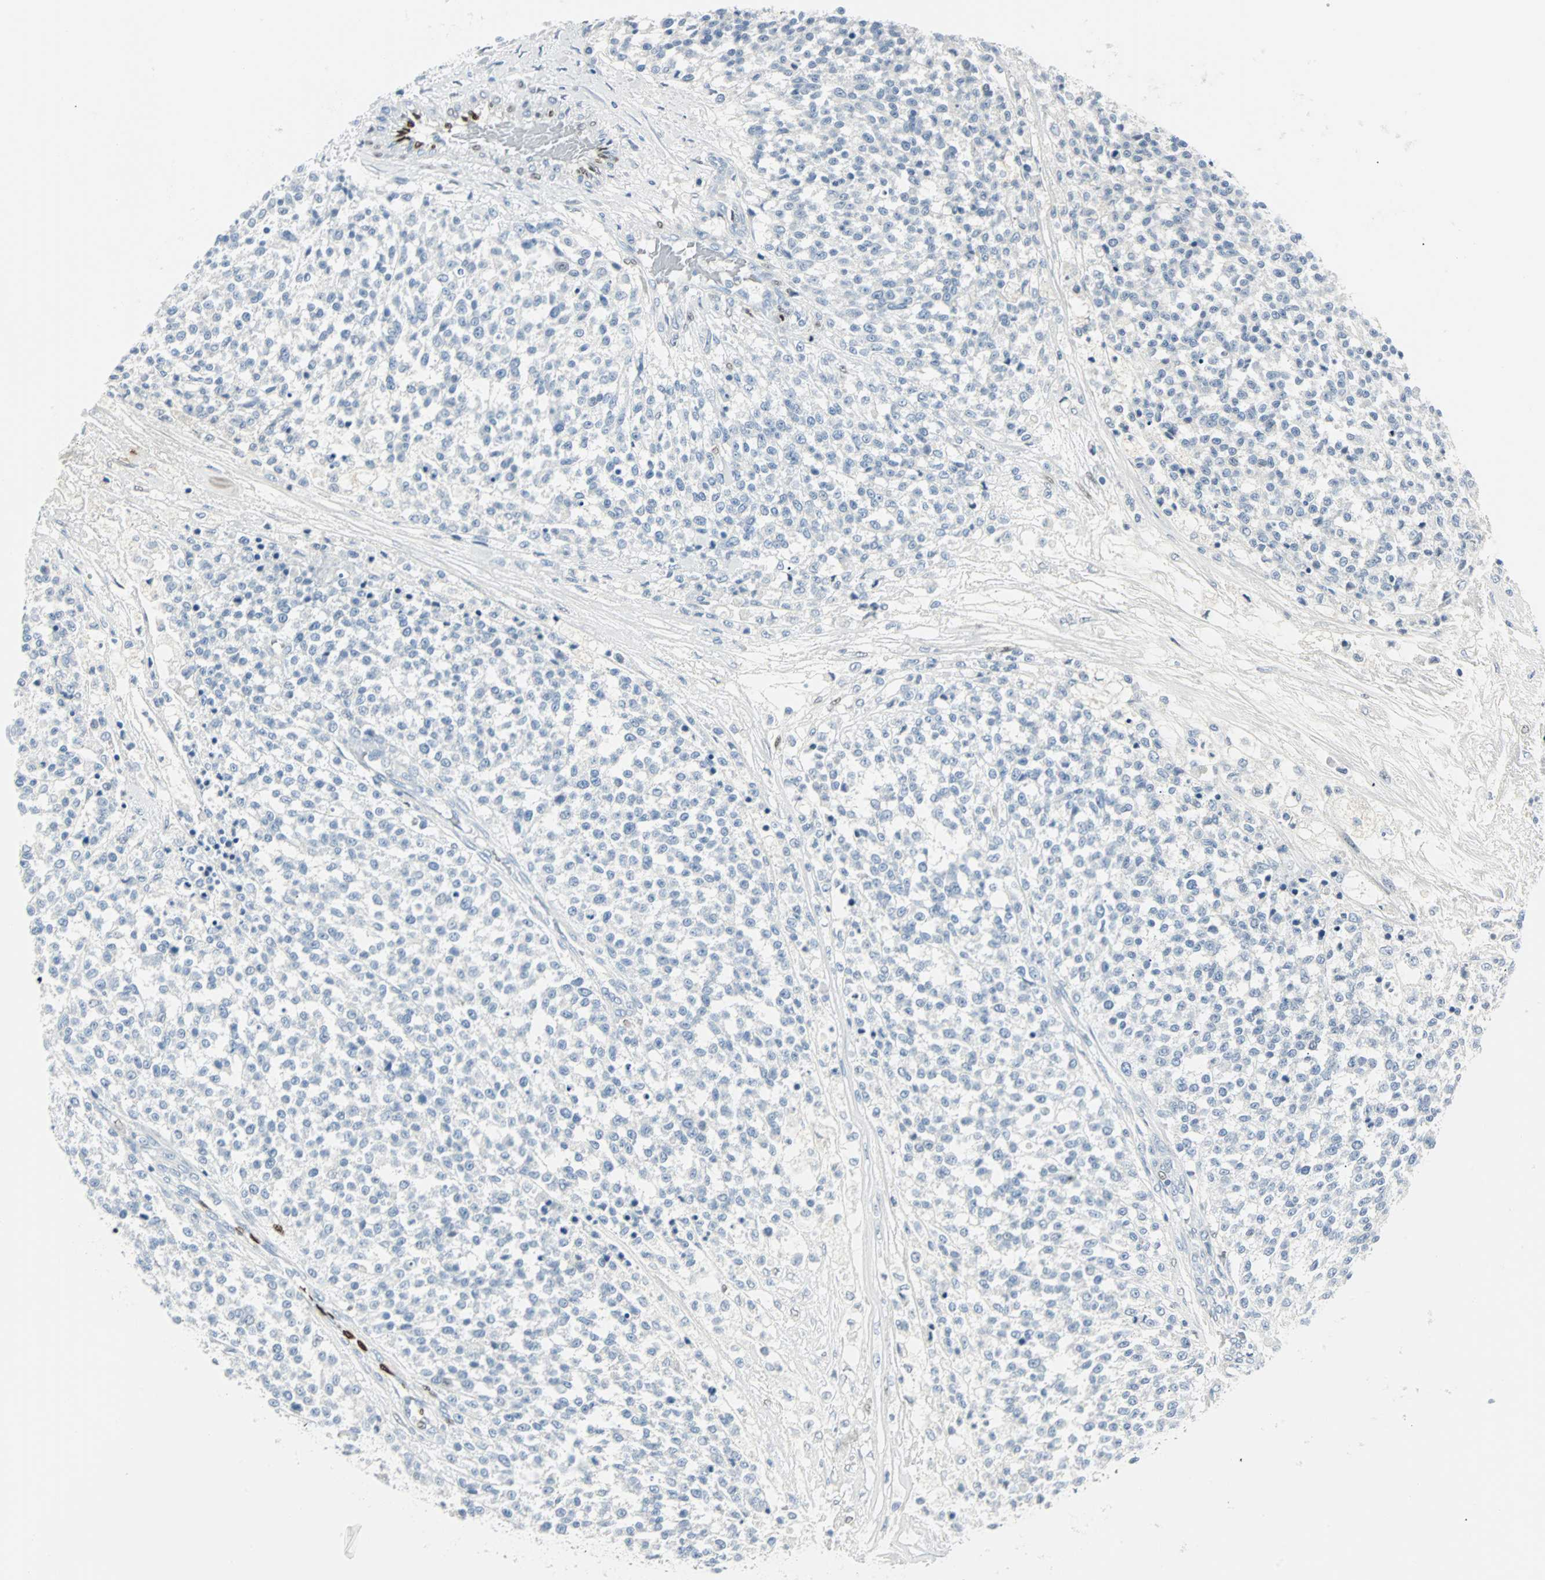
{"staining": {"intensity": "negative", "quantity": "none", "location": "none"}, "tissue": "testis cancer", "cell_type": "Tumor cells", "image_type": "cancer", "snomed": [{"axis": "morphology", "description": "Seminoma, NOS"}, {"axis": "topography", "description": "Testis"}], "caption": "High power microscopy micrograph of an immunohistochemistry (IHC) image of testis cancer, revealing no significant staining in tumor cells.", "gene": "IL33", "patient": {"sex": "male", "age": 59}}